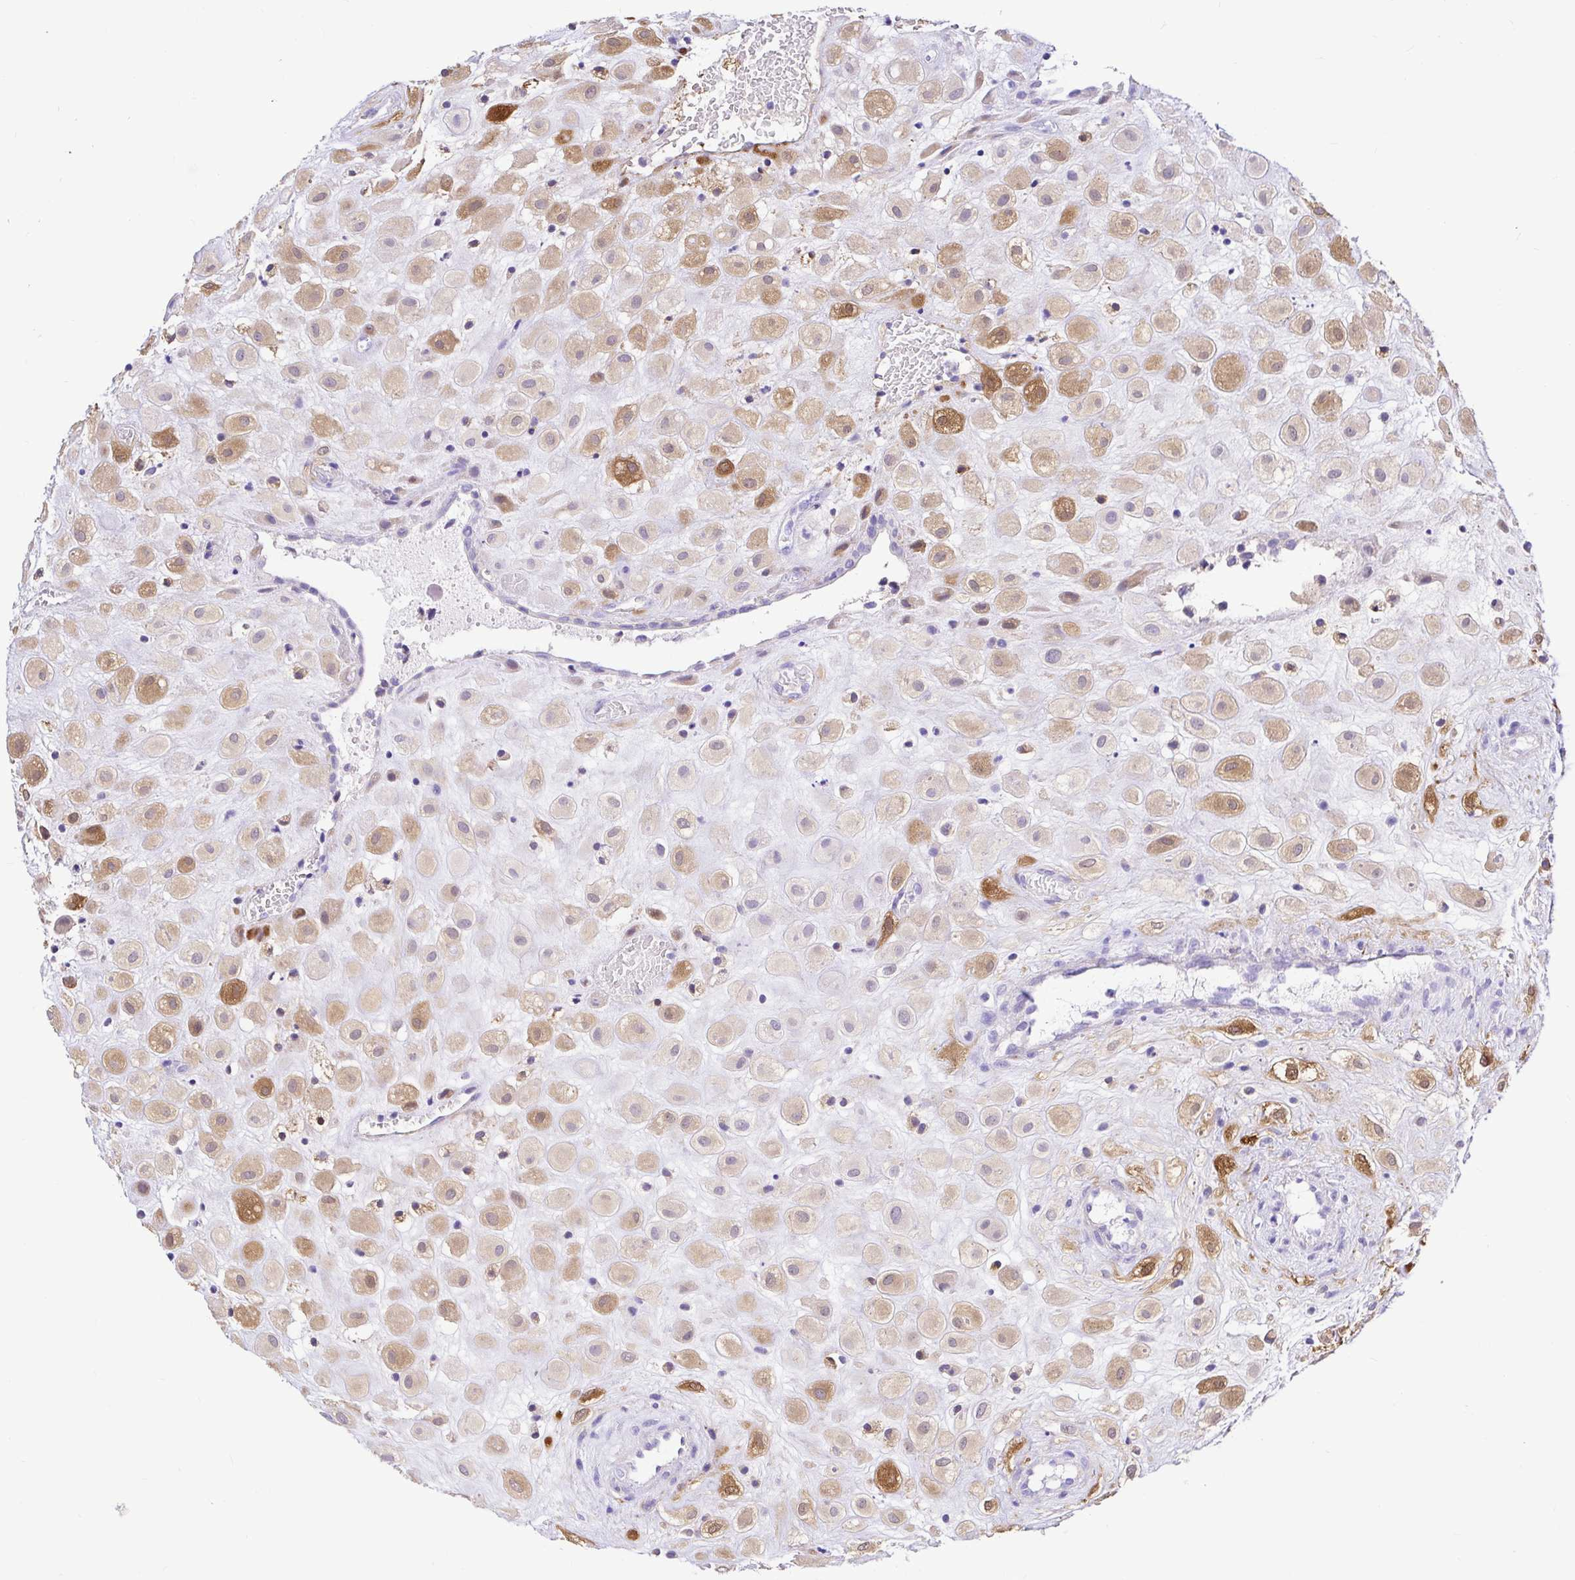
{"staining": {"intensity": "moderate", "quantity": ">75%", "location": "cytoplasmic/membranous"}, "tissue": "placenta", "cell_type": "Decidual cells", "image_type": "normal", "snomed": [{"axis": "morphology", "description": "Normal tissue, NOS"}, {"axis": "topography", "description": "Placenta"}], "caption": "Brown immunohistochemical staining in unremarkable human placenta demonstrates moderate cytoplasmic/membranous staining in approximately >75% of decidual cells. (IHC, brightfield microscopy, high magnification).", "gene": "BACE2", "patient": {"sex": "female", "age": 24}}